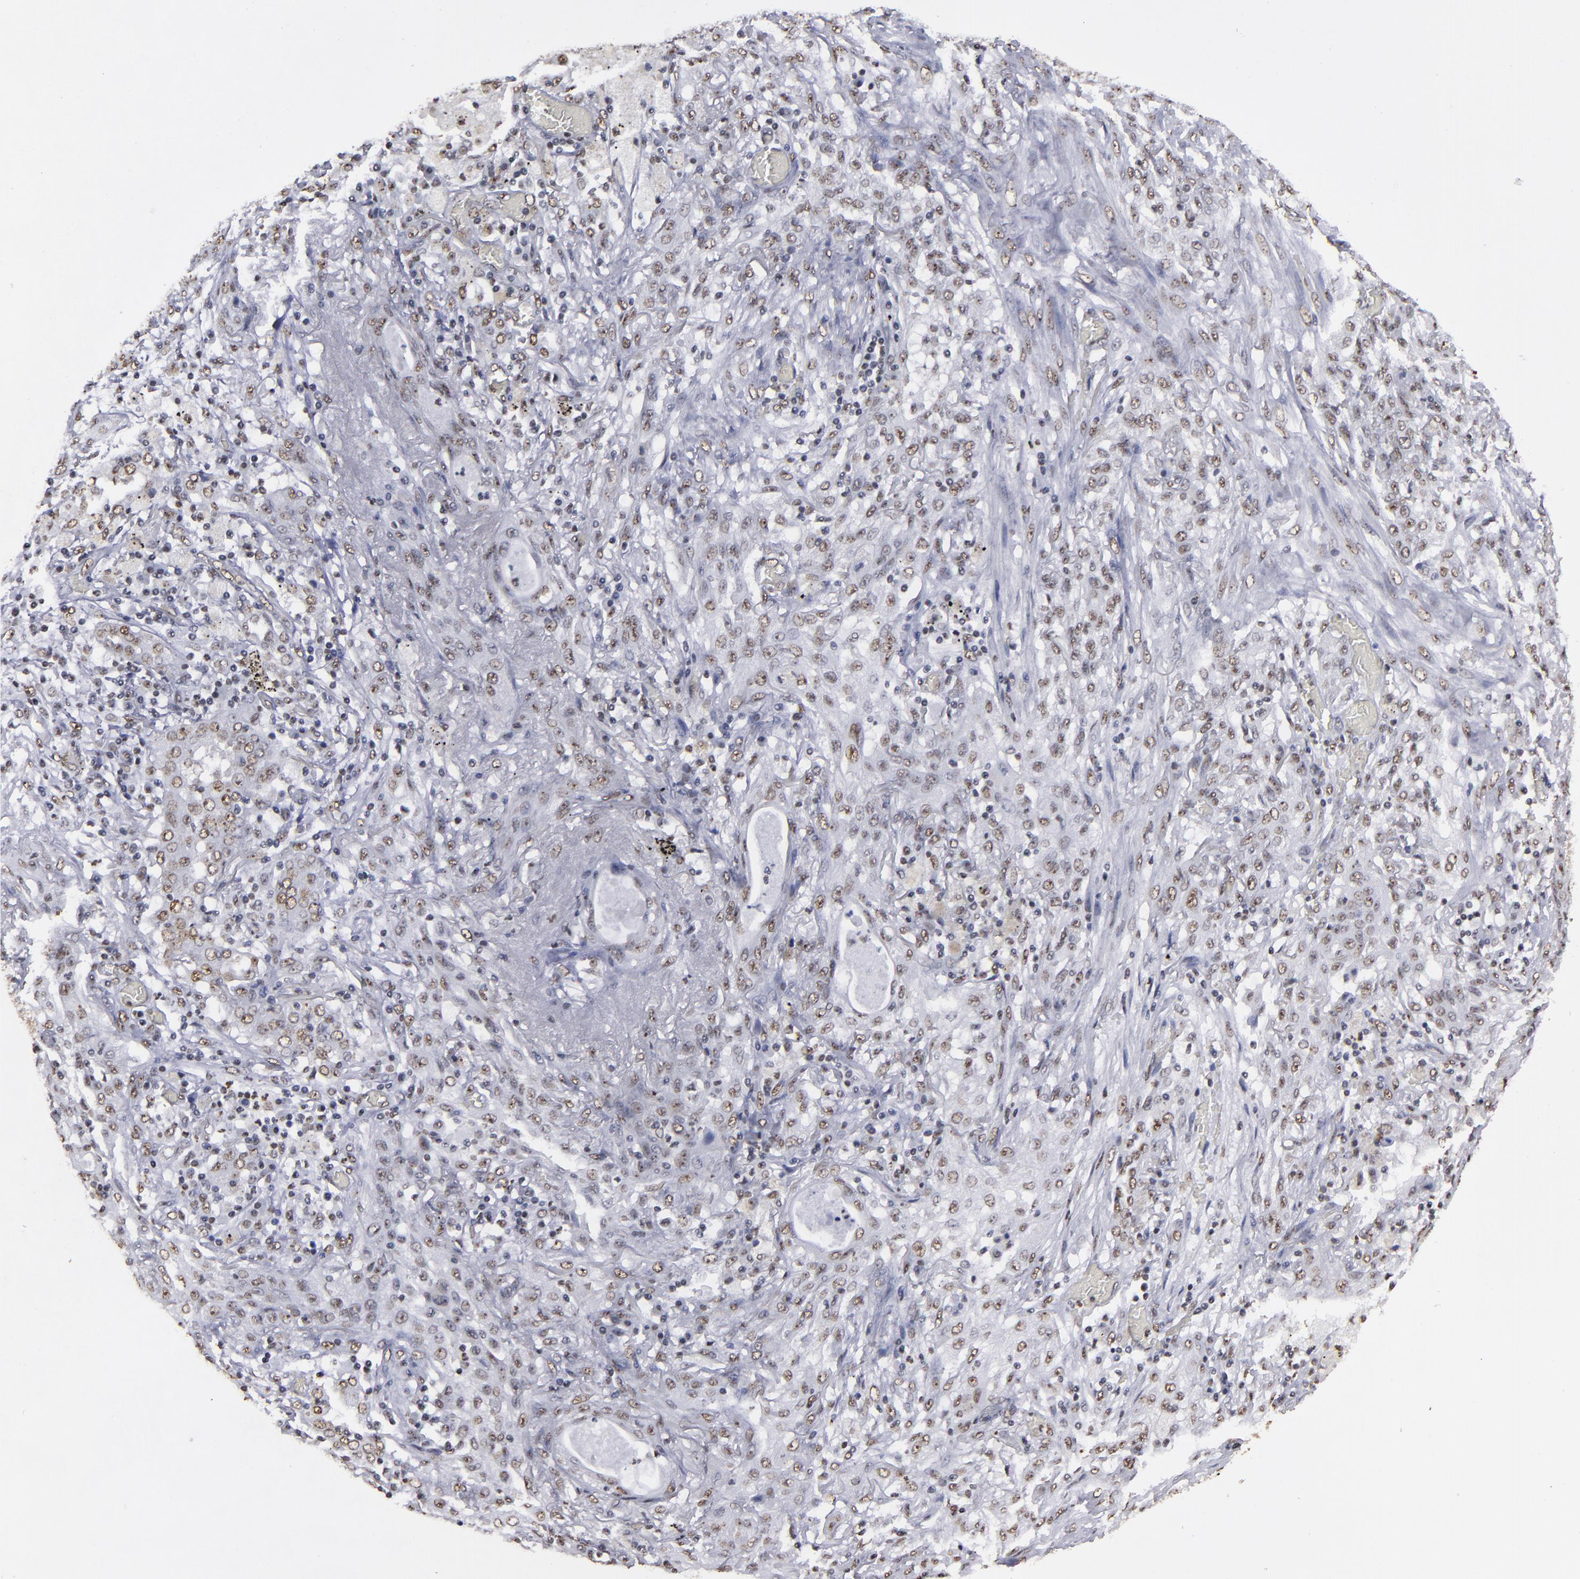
{"staining": {"intensity": "weak", "quantity": "25%-75%", "location": "nuclear"}, "tissue": "lung cancer", "cell_type": "Tumor cells", "image_type": "cancer", "snomed": [{"axis": "morphology", "description": "Squamous cell carcinoma, NOS"}, {"axis": "topography", "description": "Lung"}], "caption": "Weak nuclear expression for a protein is identified in about 25%-75% of tumor cells of lung cancer (squamous cell carcinoma) using IHC.", "gene": "HNRNPA2B1", "patient": {"sex": "female", "age": 47}}